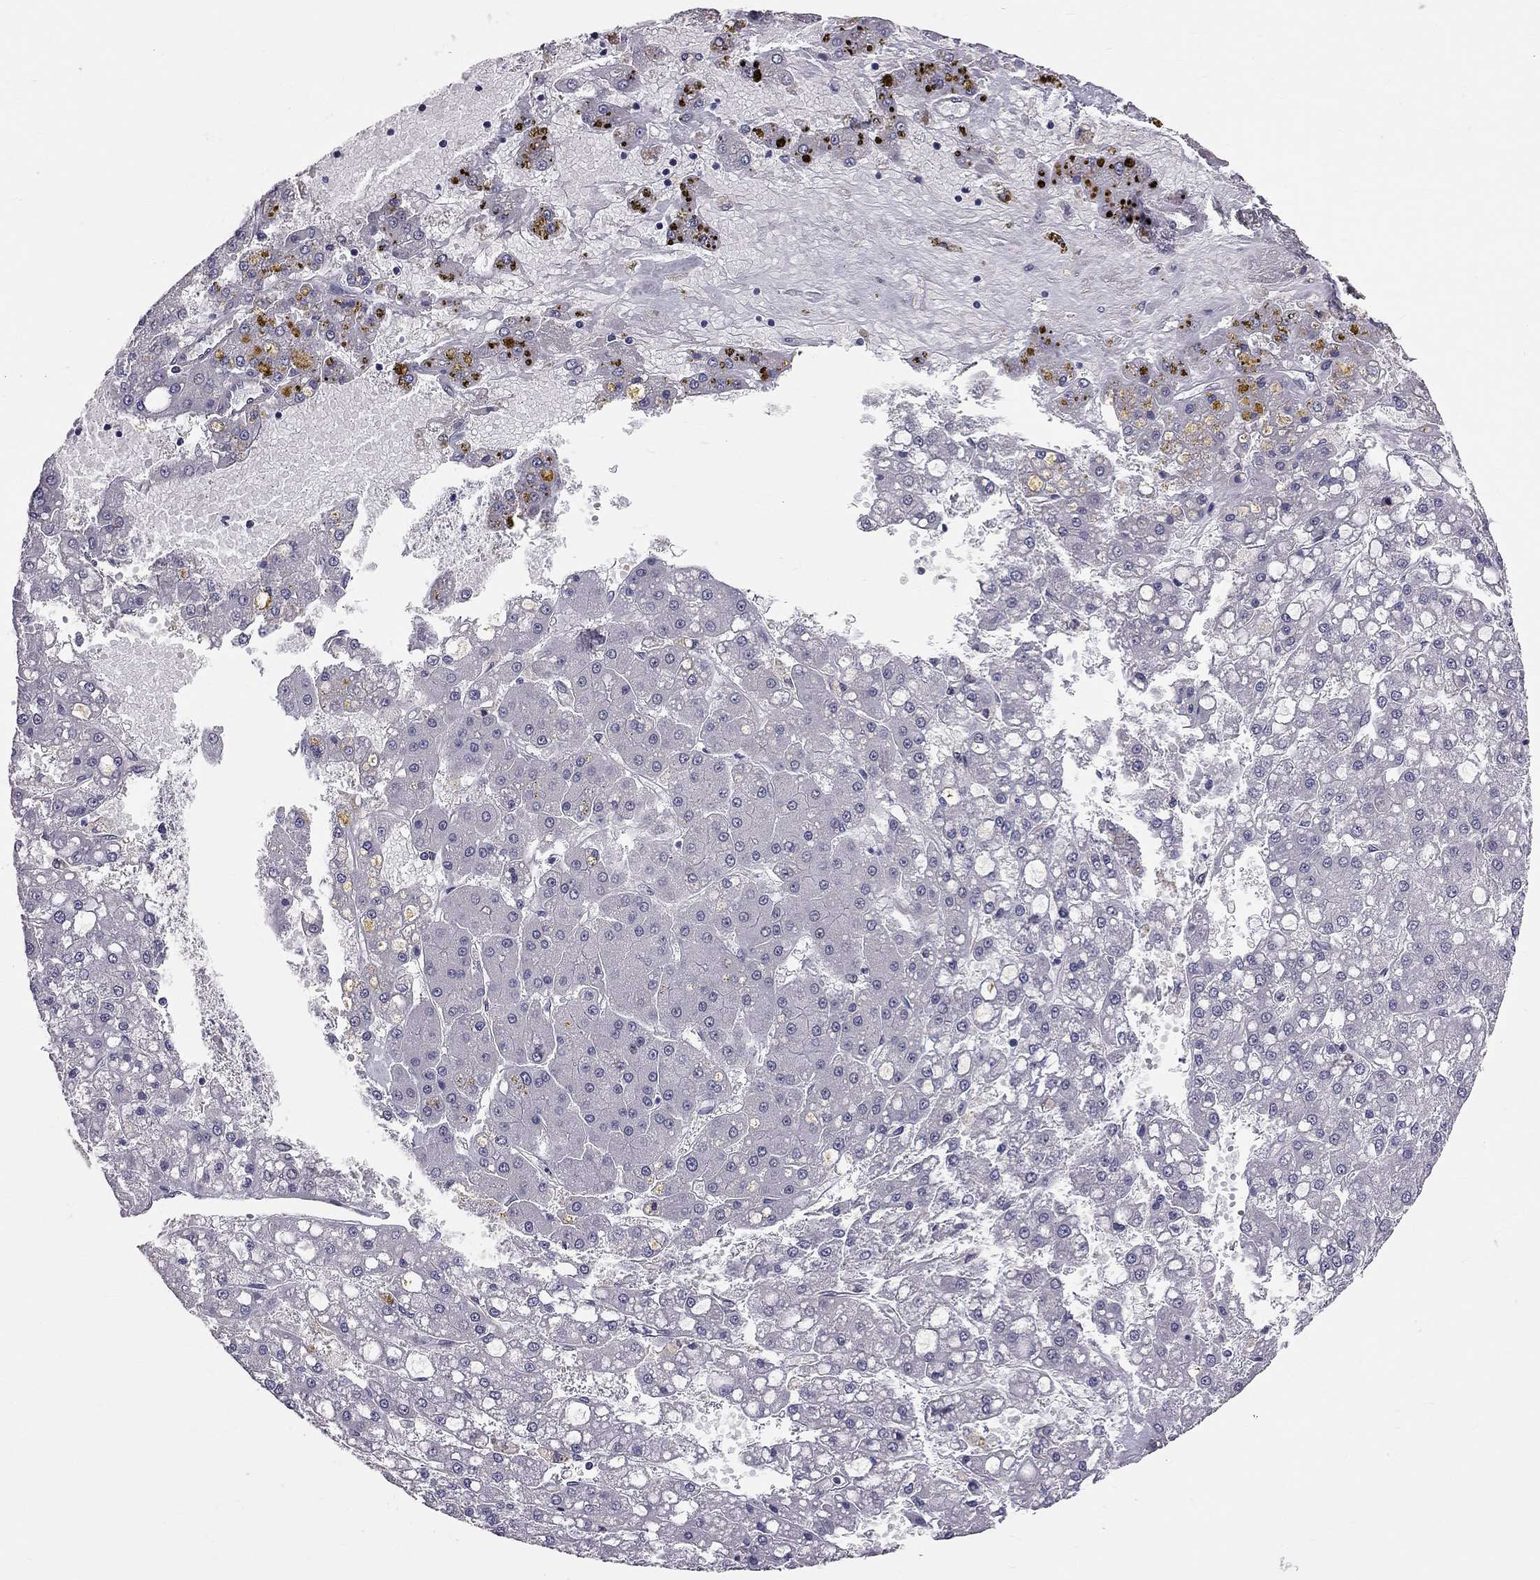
{"staining": {"intensity": "negative", "quantity": "none", "location": "none"}, "tissue": "liver cancer", "cell_type": "Tumor cells", "image_type": "cancer", "snomed": [{"axis": "morphology", "description": "Carcinoma, Hepatocellular, NOS"}, {"axis": "topography", "description": "Liver"}], "caption": "Photomicrograph shows no significant protein positivity in tumor cells of liver hepatocellular carcinoma.", "gene": "GJB4", "patient": {"sex": "male", "age": 67}}